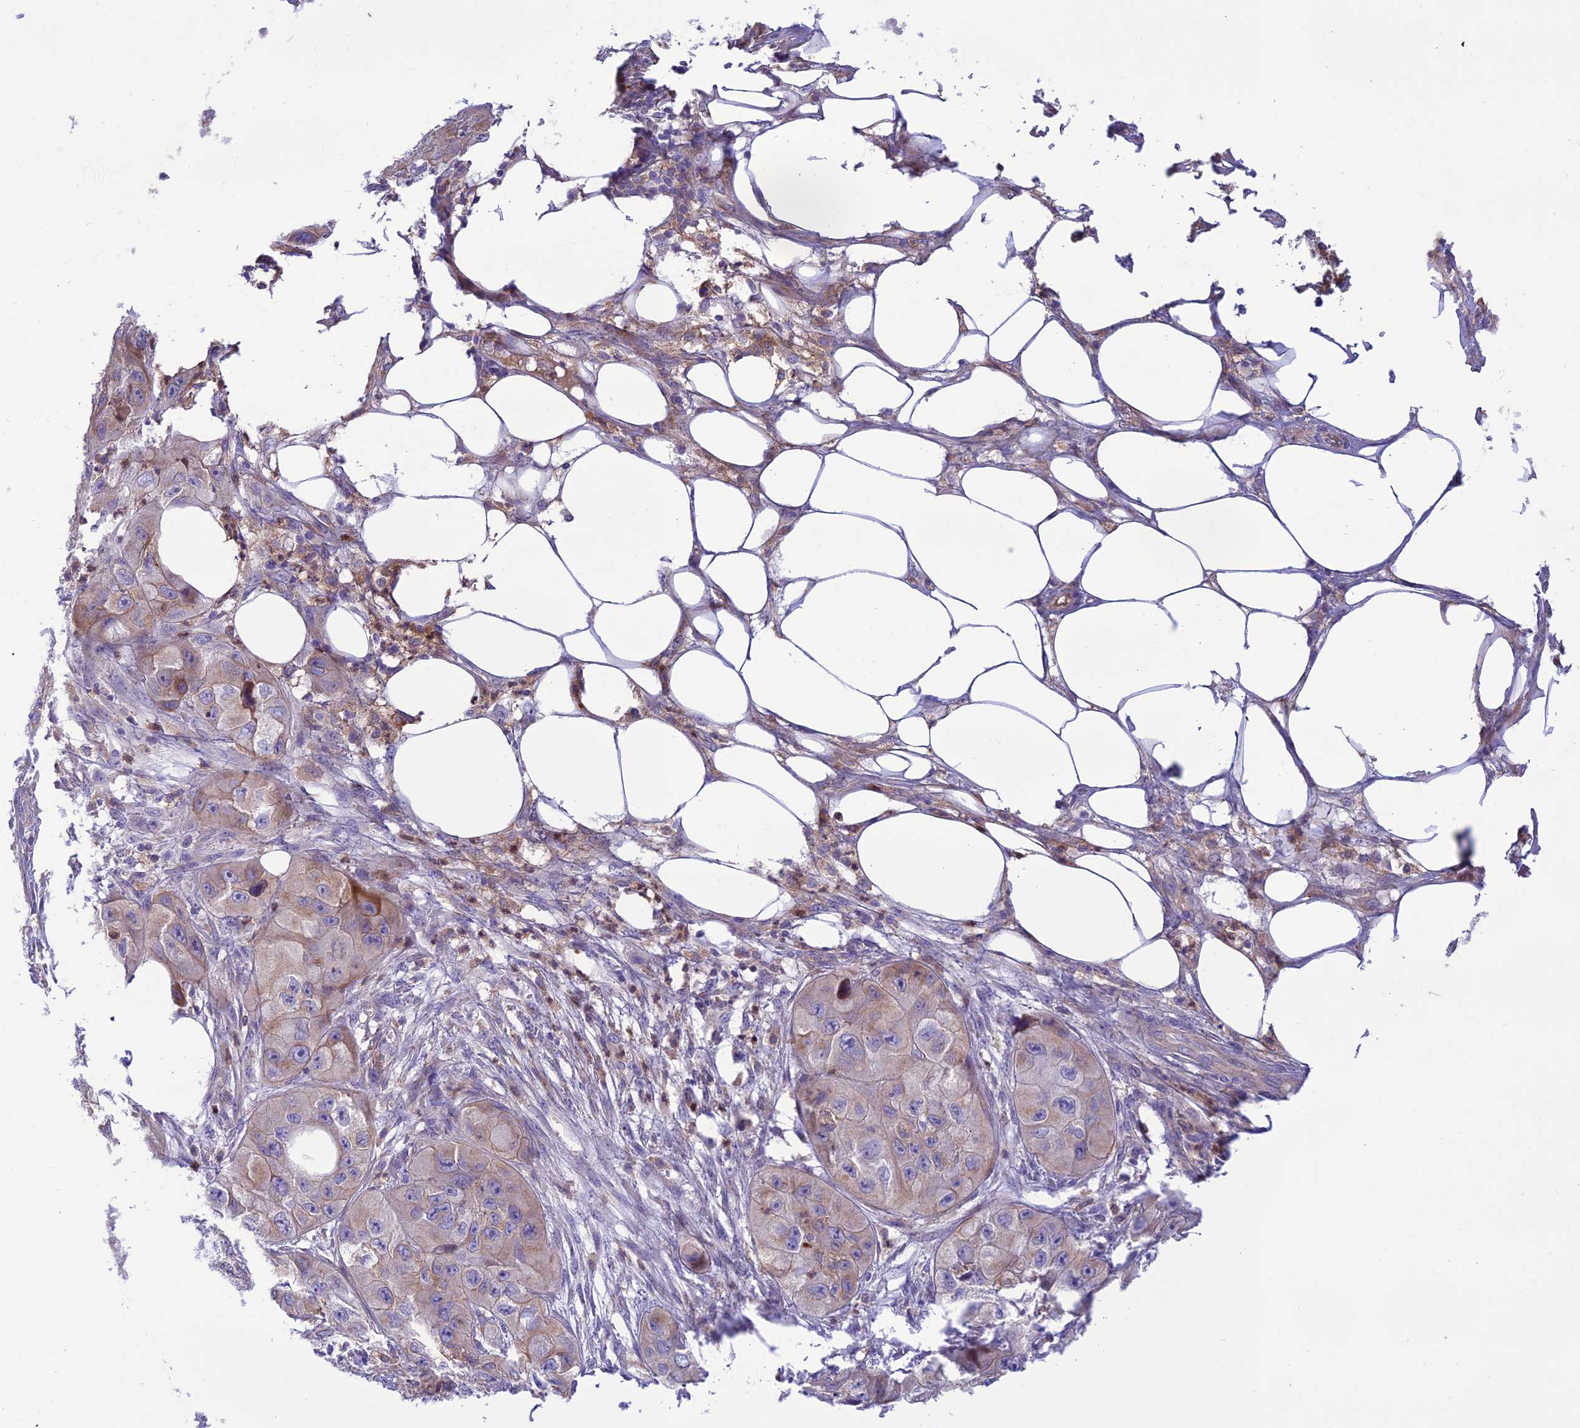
{"staining": {"intensity": "moderate", "quantity": "<25%", "location": "cytoplasmic/membranous"}, "tissue": "skin cancer", "cell_type": "Tumor cells", "image_type": "cancer", "snomed": [{"axis": "morphology", "description": "Squamous cell carcinoma, NOS"}, {"axis": "topography", "description": "Skin"}, {"axis": "topography", "description": "Subcutis"}], "caption": "High-power microscopy captured an IHC photomicrograph of skin cancer (squamous cell carcinoma), revealing moderate cytoplasmic/membranous staining in approximately <25% of tumor cells.", "gene": "JMY", "patient": {"sex": "male", "age": 73}}